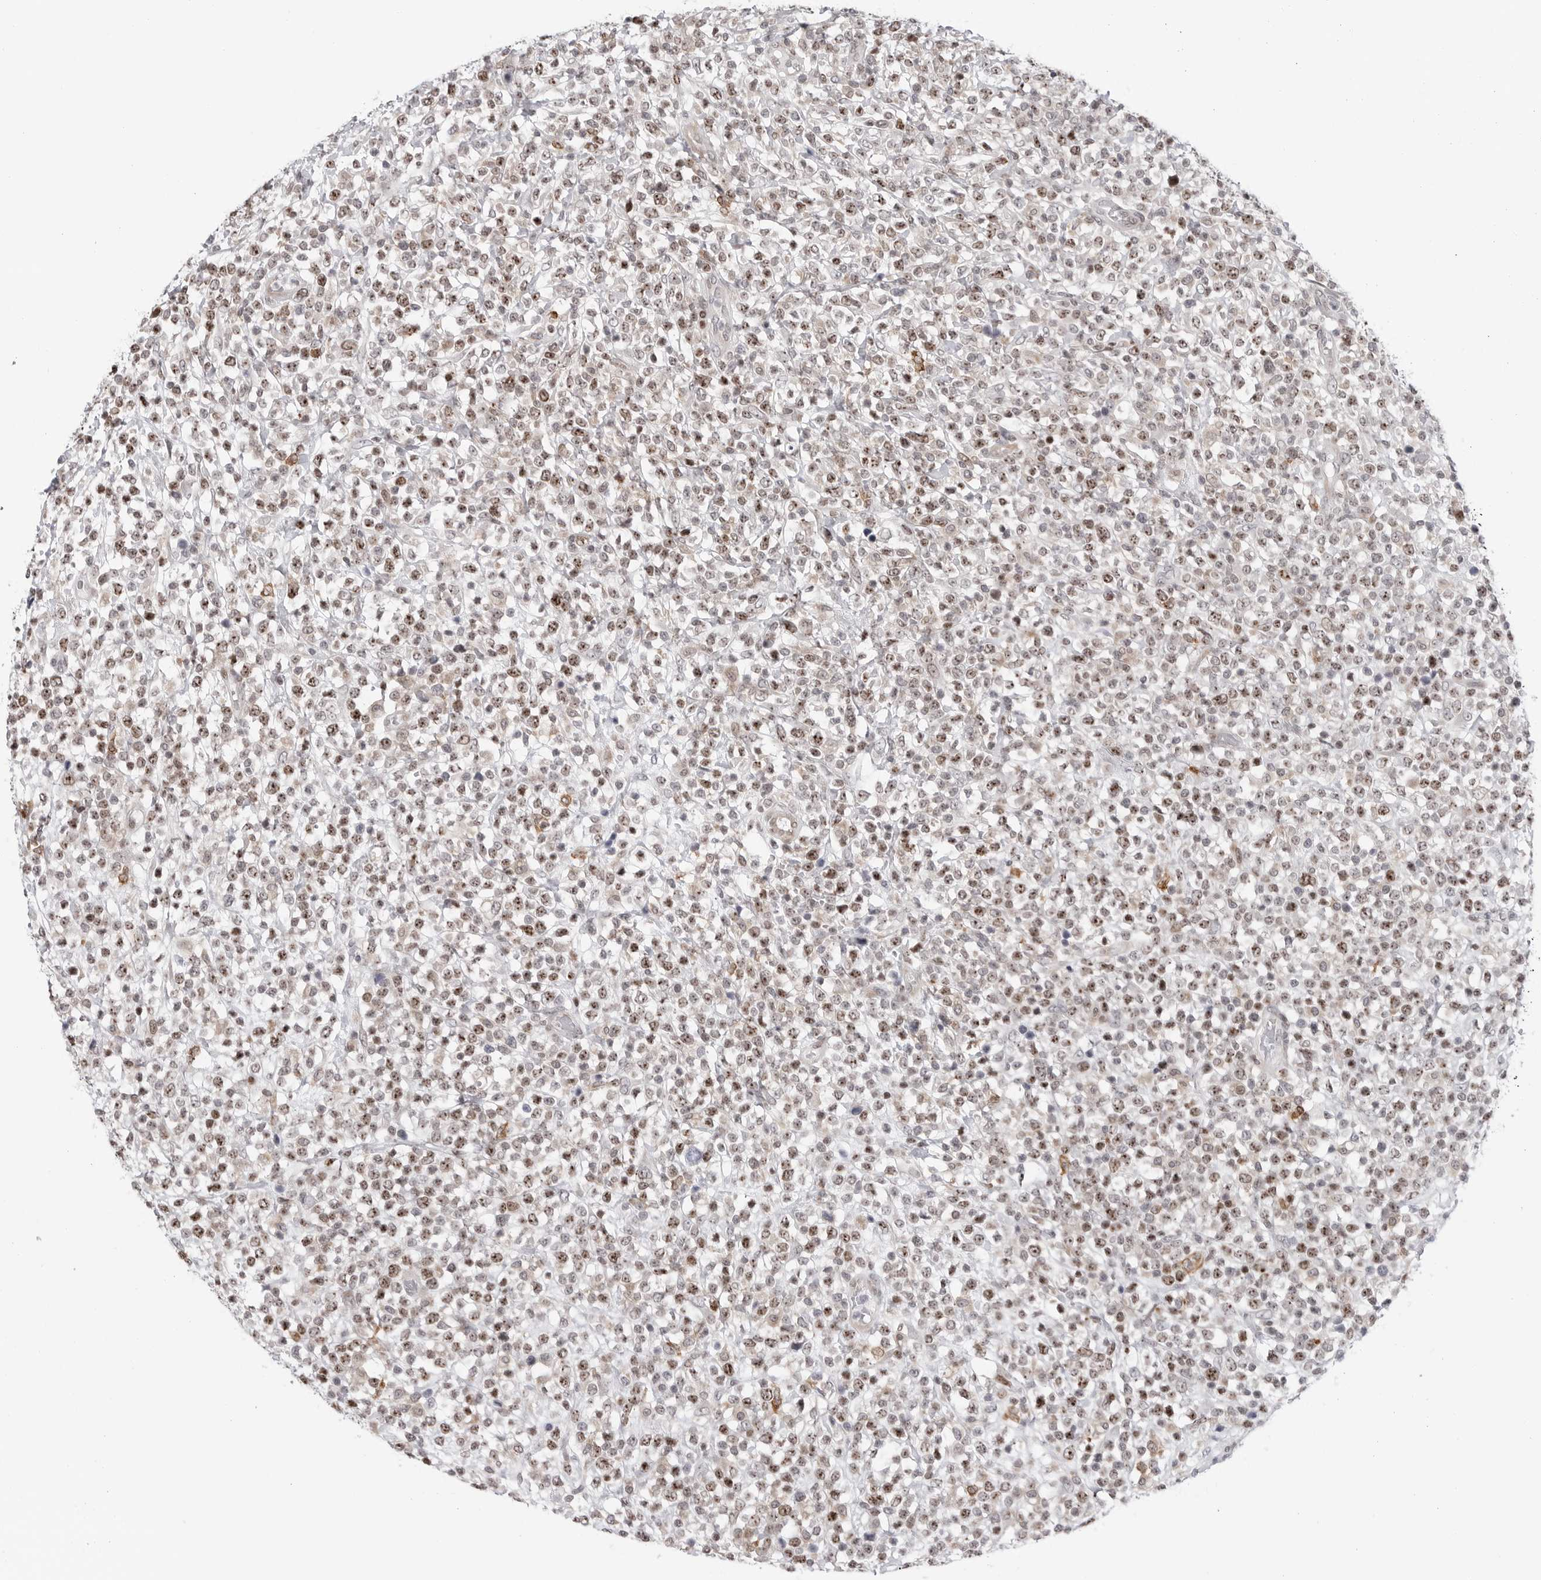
{"staining": {"intensity": "moderate", "quantity": ">75%", "location": "nuclear"}, "tissue": "lymphoma", "cell_type": "Tumor cells", "image_type": "cancer", "snomed": [{"axis": "morphology", "description": "Malignant lymphoma, non-Hodgkin's type, High grade"}, {"axis": "topography", "description": "Colon"}], "caption": "A brown stain shows moderate nuclear staining of a protein in human high-grade malignant lymphoma, non-Hodgkin's type tumor cells.", "gene": "FAM135B", "patient": {"sex": "female", "age": 53}}